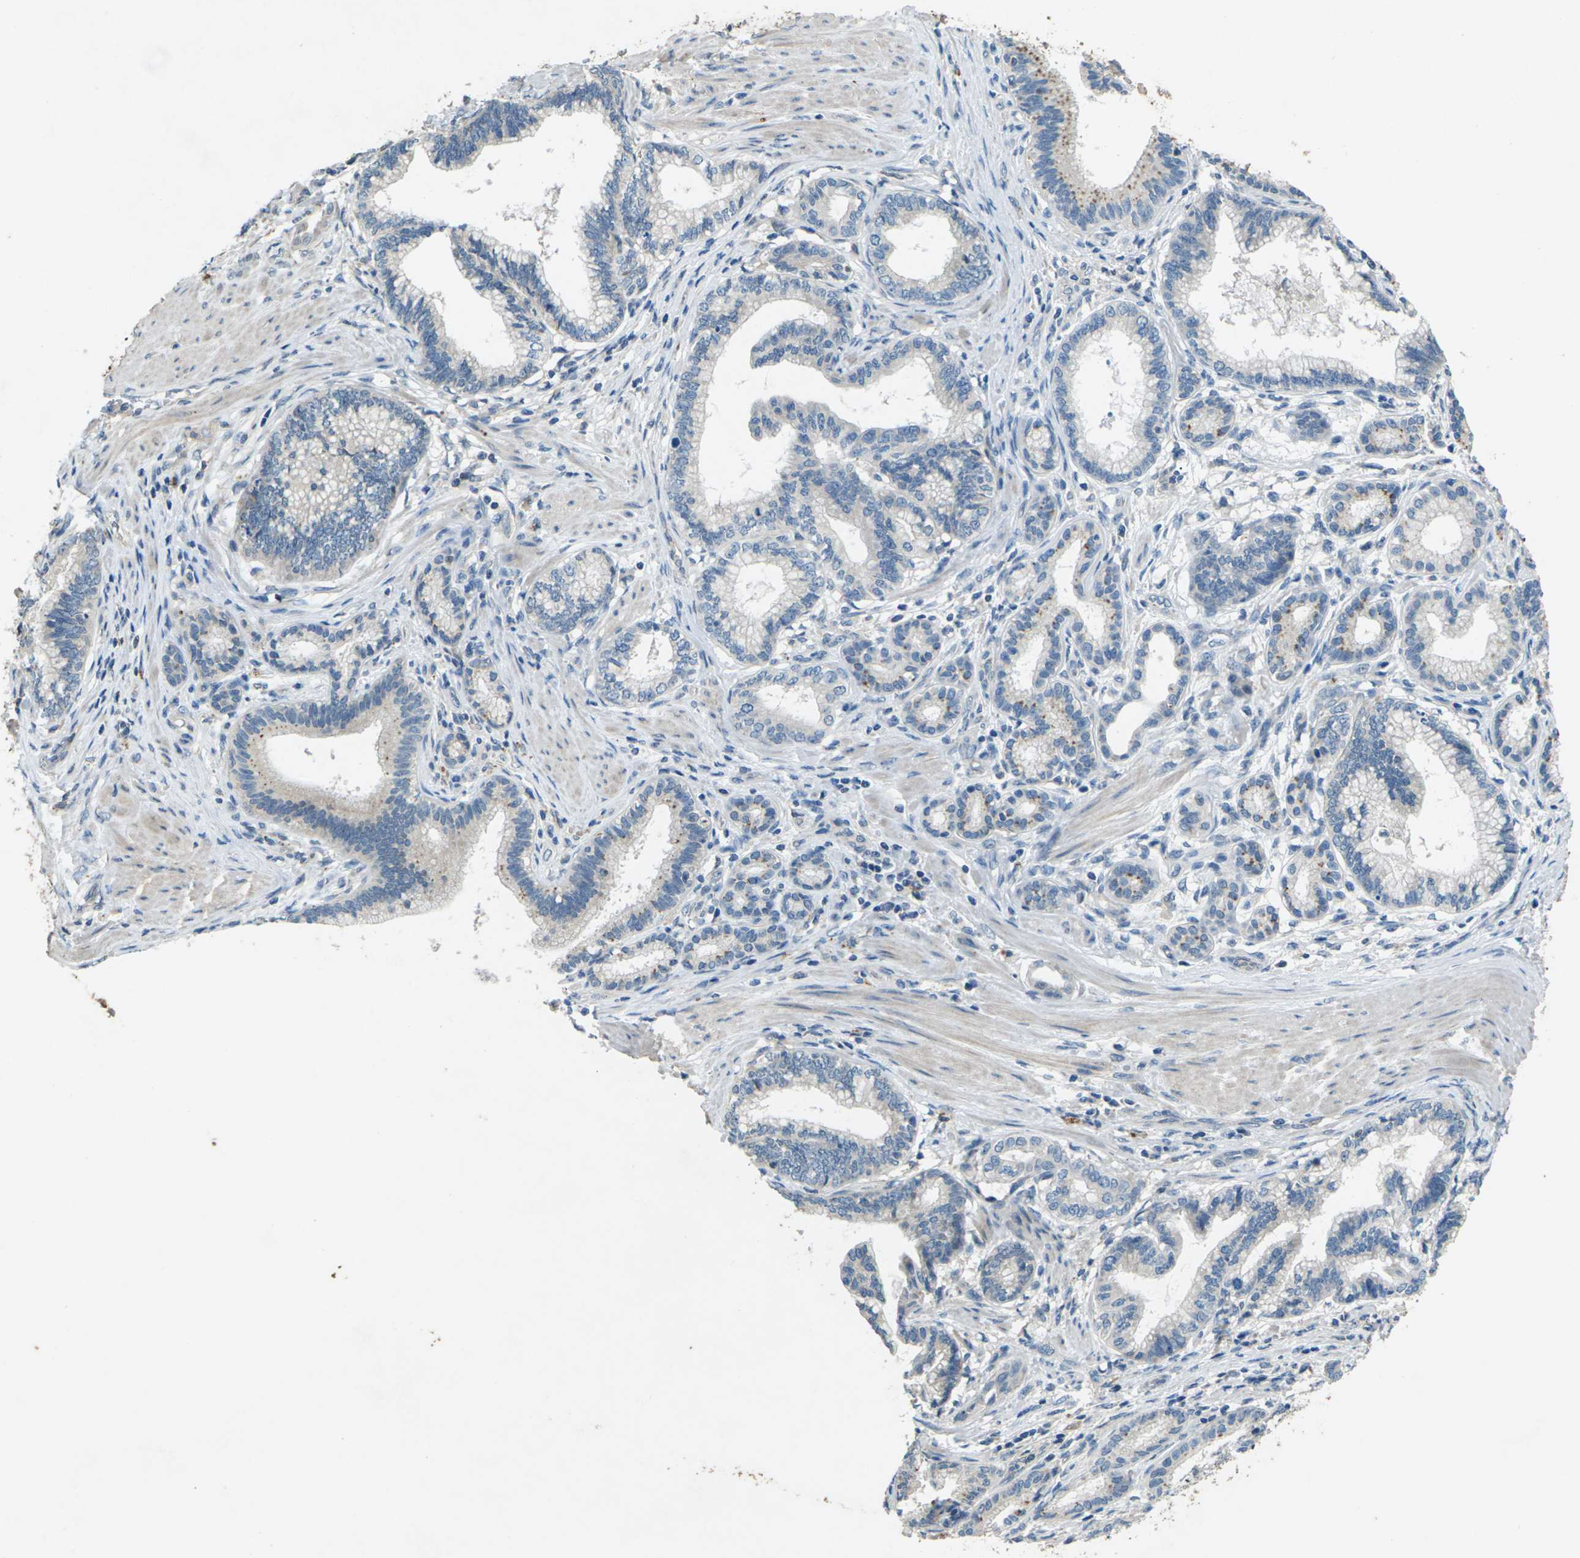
{"staining": {"intensity": "negative", "quantity": "none", "location": "none"}, "tissue": "pancreatic cancer", "cell_type": "Tumor cells", "image_type": "cancer", "snomed": [{"axis": "morphology", "description": "Adenocarcinoma, NOS"}, {"axis": "topography", "description": "Pancreas"}], "caption": "A micrograph of pancreatic cancer stained for a protein exhibits no brown staining in tumor cells.", "gene": "SIGLEC14", "patient": {"sex": "female", "age": 64}}